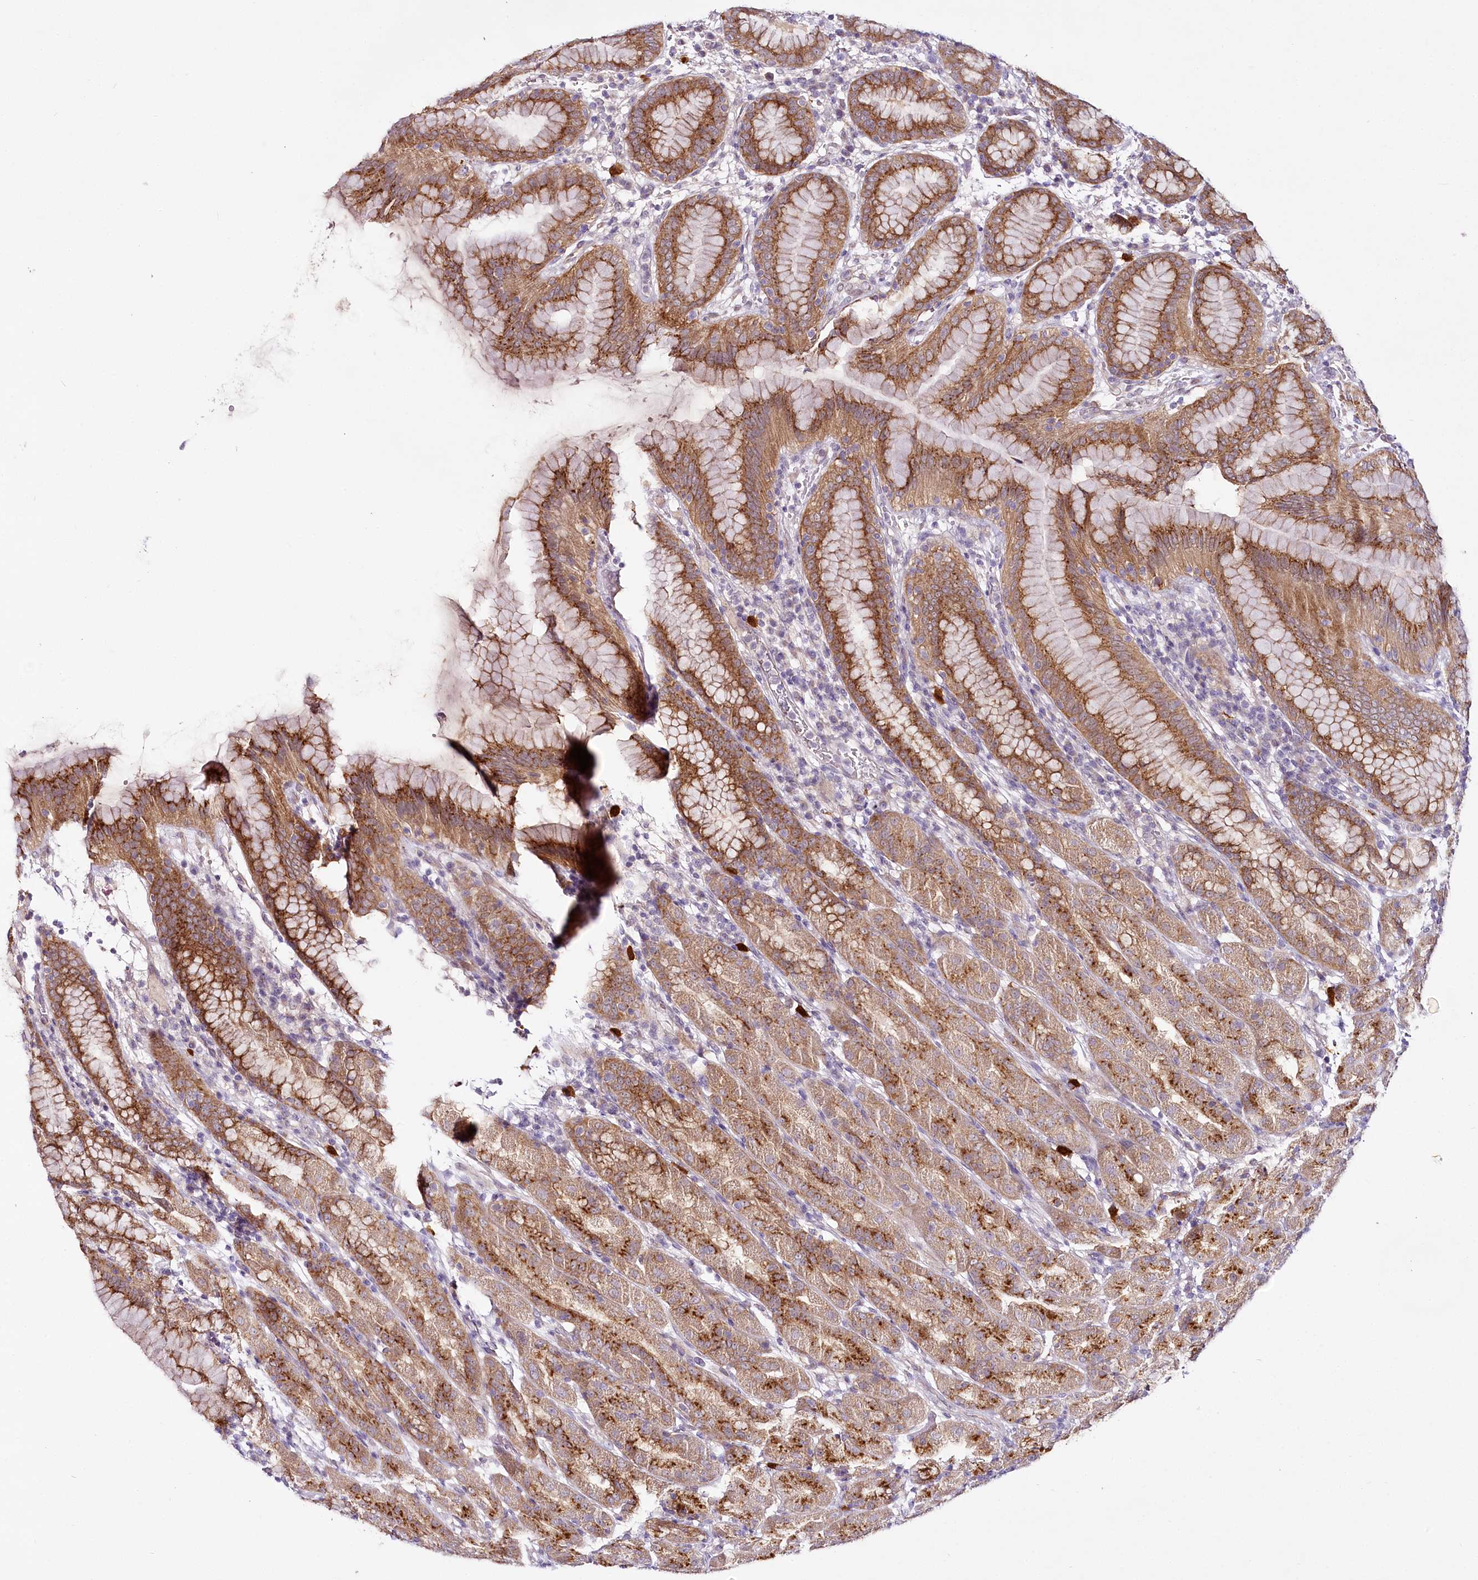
{"staining": {"intensity": "moderate", "quantity": ">75%", "location": "cytoplasmic/membranous"}, "tissue": "stomach", "cell_type": "Glandular cells", "image_type": "normal", "snomed": [{"axis": "morphology", "description": "Normal tissue, NOS"}, {"axis": "topography", "description": "Stomach"}], "caption": "Immunohistochemistry of normal stomach exhibits medium levels of moderate cytoplasmic/membranous expression in about >75% of glandular cells.", "gene": "VWA5A", "patient": {"sex": "female", "age": 79}}